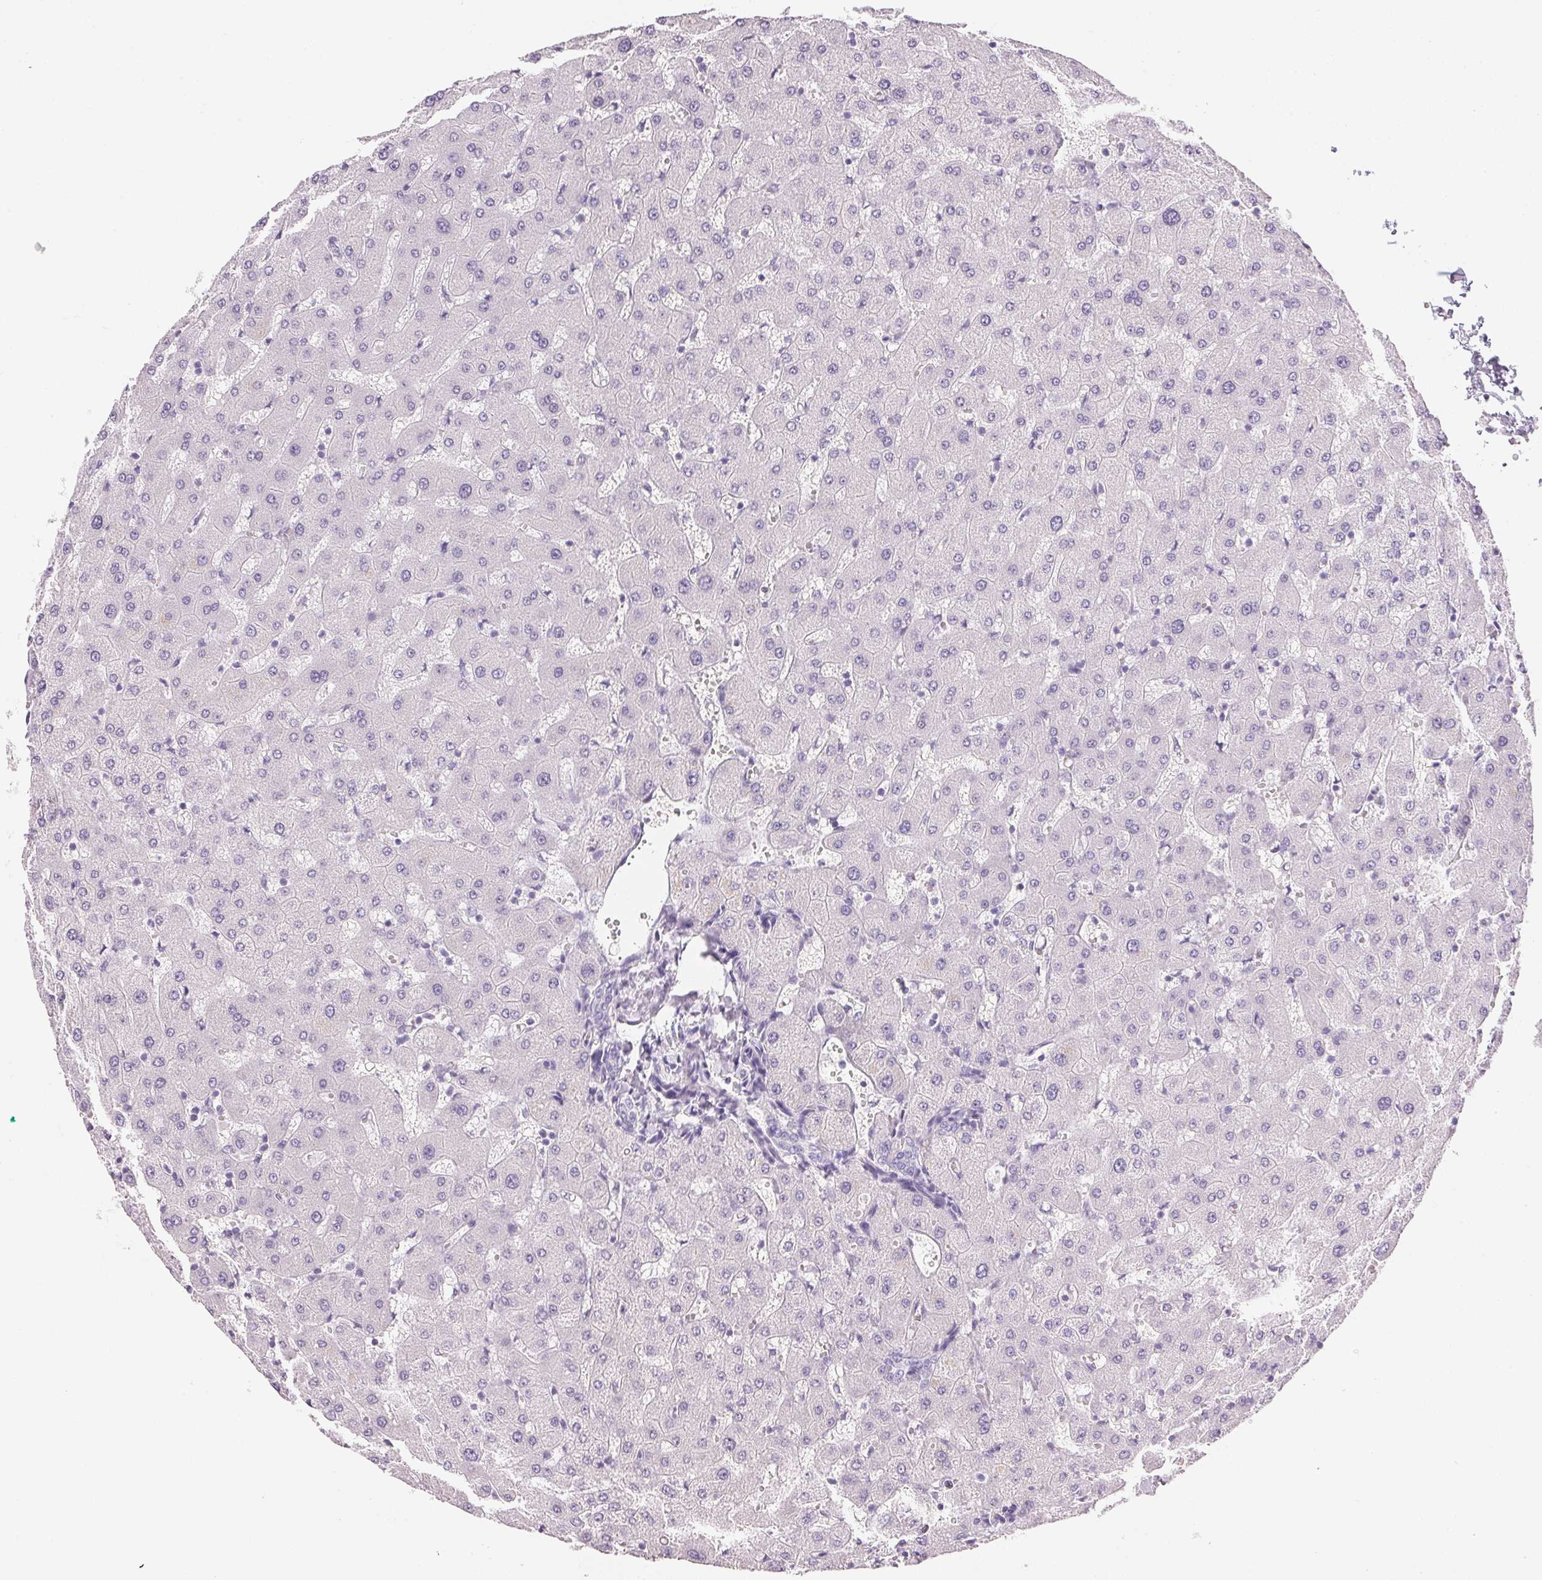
{"staining": {"intensity": "negative", "quantity": "none", "location": "none"}, "tissue": "liver", "cell_type": "Cholangiocytes", "image_type": "normal", "snomed": [{"axis": "morphology", "description": "Normal tissue, NOS"}, {"axis": "topography", "description": "Liver"}], "caption": "The immunohistochemistry (IHC) photomicrograph has no significant expression in cholangiocytes of liver.", "gene": "IGFBP1", "patient": {"sex": "female", "age": 63}}